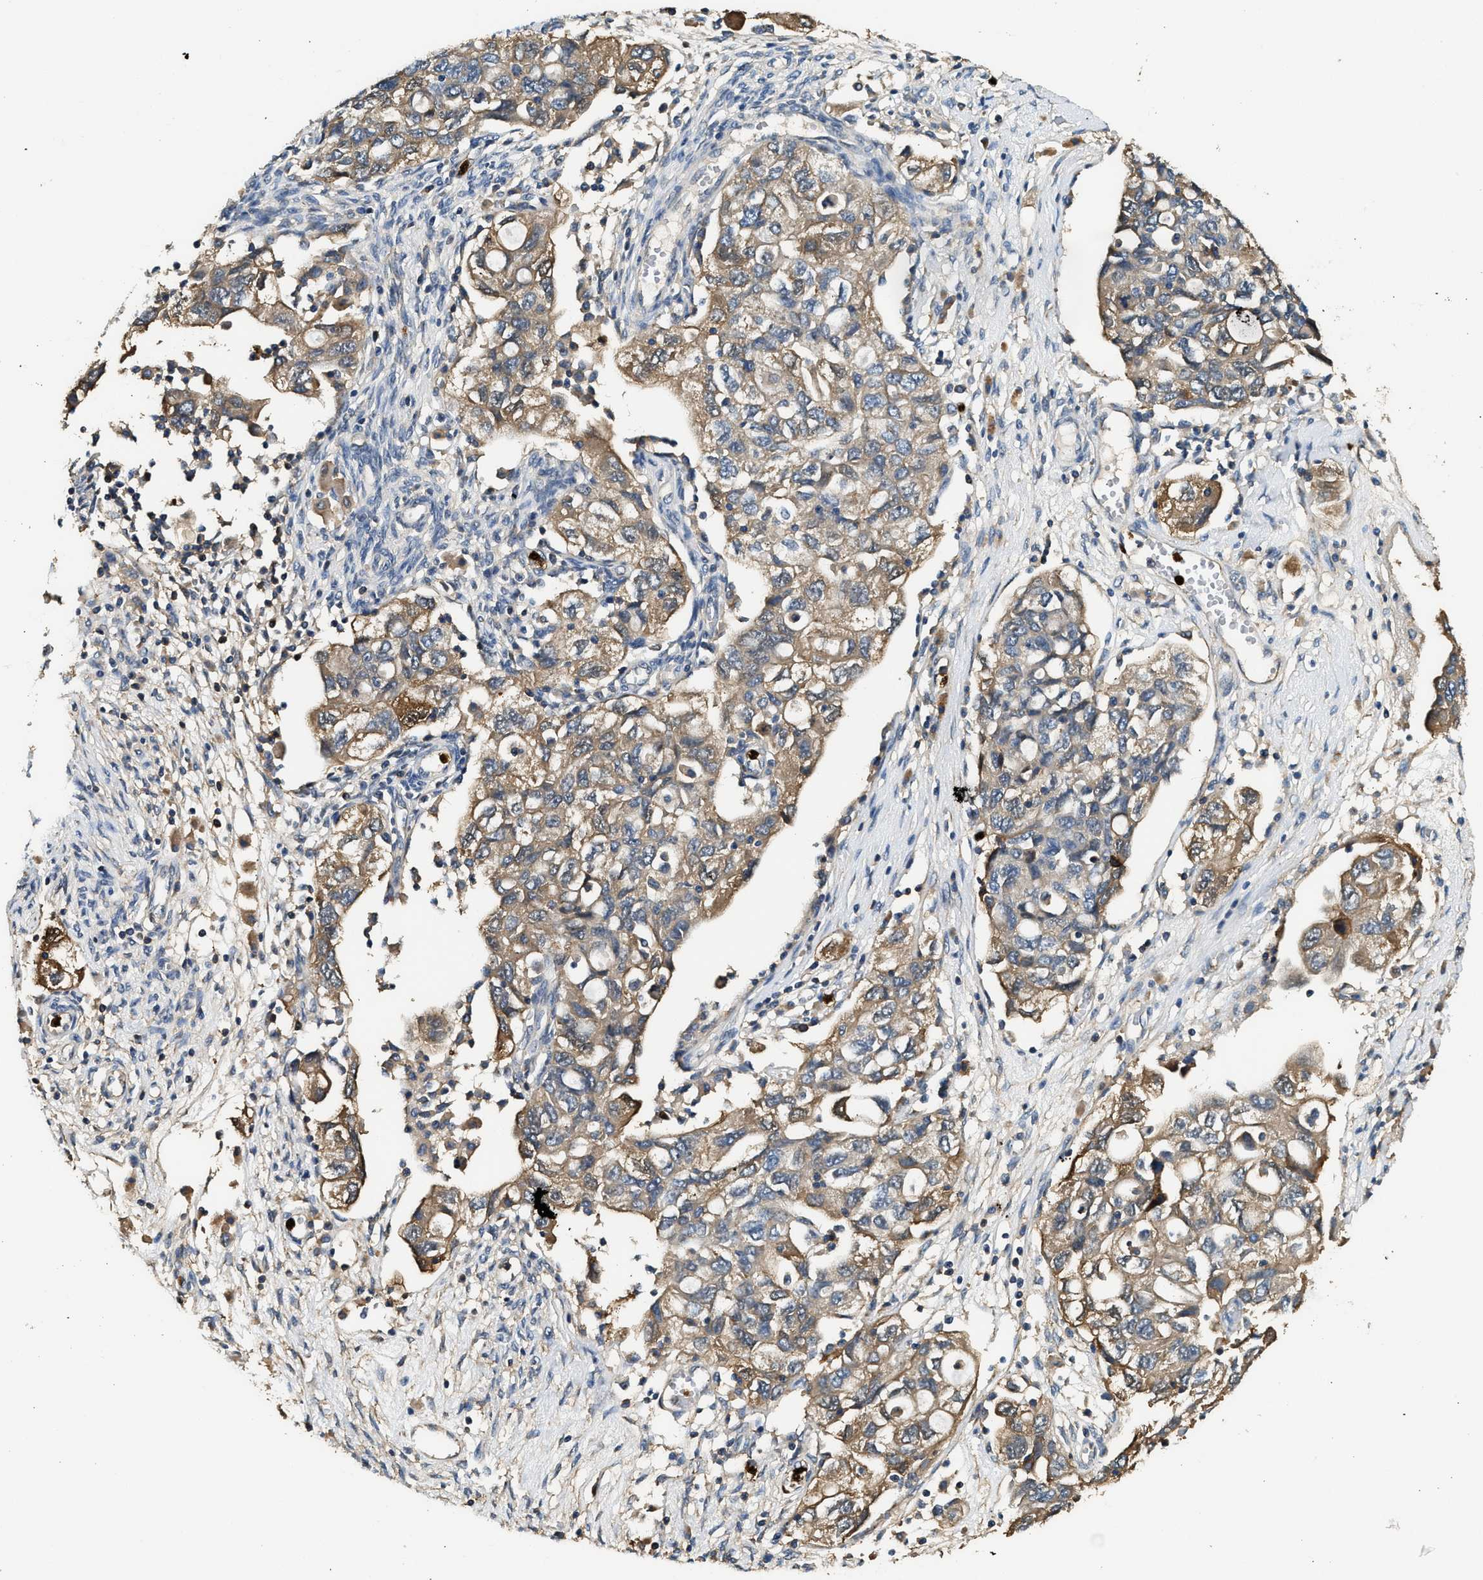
{"staining": {"intensity": "moderate", "quantity": ">75%", "location": "cytoplasmic/membranous"}, "tissue": "ovarian cancer", "cell_type": "Tumor cells", "image_type": "cancer", "snomed": [{"axis": "morphology", "description": "Carcinoma, NOS"}, {"axis": "morphology", "description": "Cystadenocarcinoma, serous, NOS"}, {"axis": "topography", "description": "Ovary"}], "caption": "Tumor cells show medium levels of moderate cytoplasmic/membranous expression in approximately >75% of cells in serous cystadenocarcinoma (ovarian). The protein of interest is stained brown, and the nuclei are stained in blue (DAB (3,3'-diaminobenzidine) IHC with brightfield microscopy, high magnification).", "gene": "ANXA3", "patient": {"sex": "female", "age": 69}}